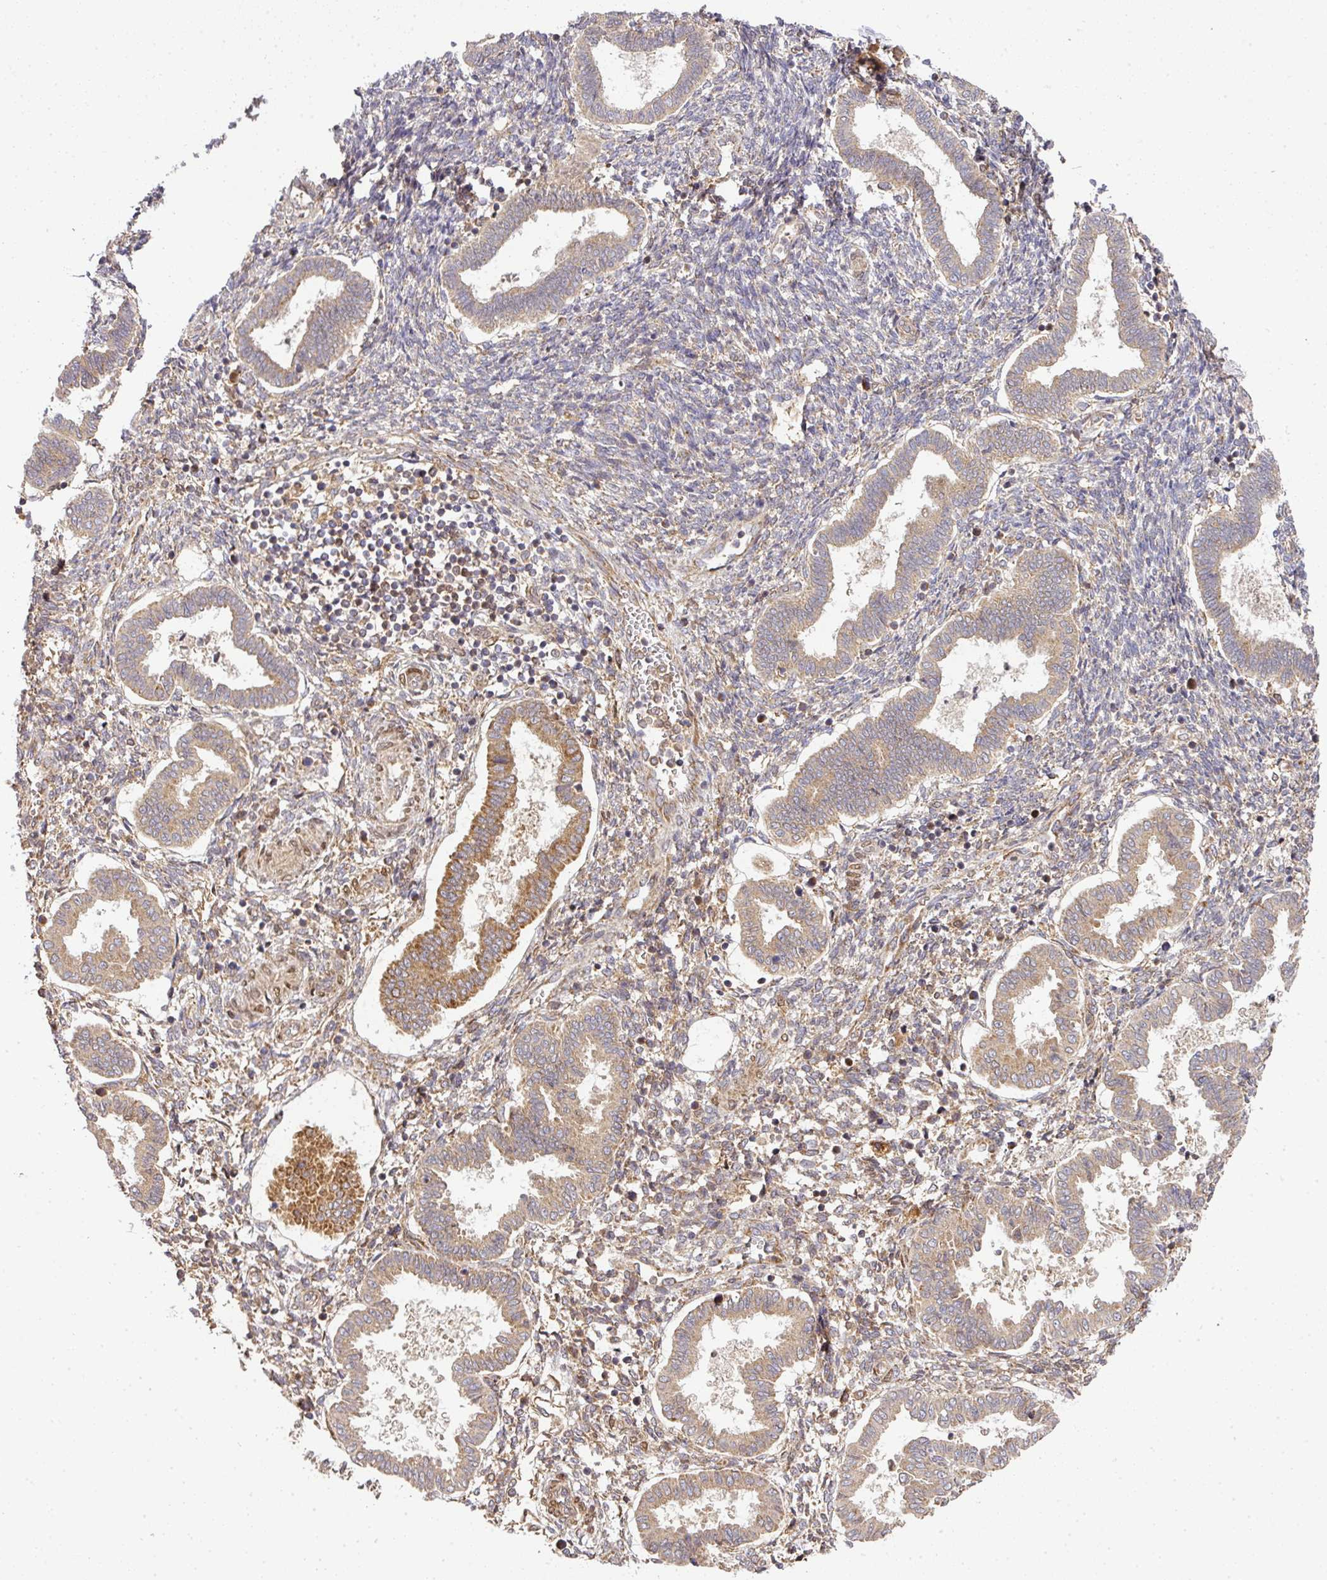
{"staining": {"intensity": "moderate", "quantity": ">75%", "location": "cytoplasmic/membranous"}, "tissue": "endometrium", "cell_type": "Cells in endometrial stroma", "image_type": "normal", "snomed": [{"axis": "morphology", "description": "Normal tissue, NOS"}, {"axis": "topography", "description": "Endometrium"}], "caption": "Cells in endometrial stroma show medium levels of moderate cytoplasmic/membranous positivity in about >75% of cells in benign human endometrium. The staining was performed using DAB (3,3'-diaminobenzidine) to visualize the protein expression in brown, while the nuclei were stained in blue with hematoxylin (Magnification: 20x).", "gene": "MALSU1", "patient": {"sex": "female", "age": 24}}